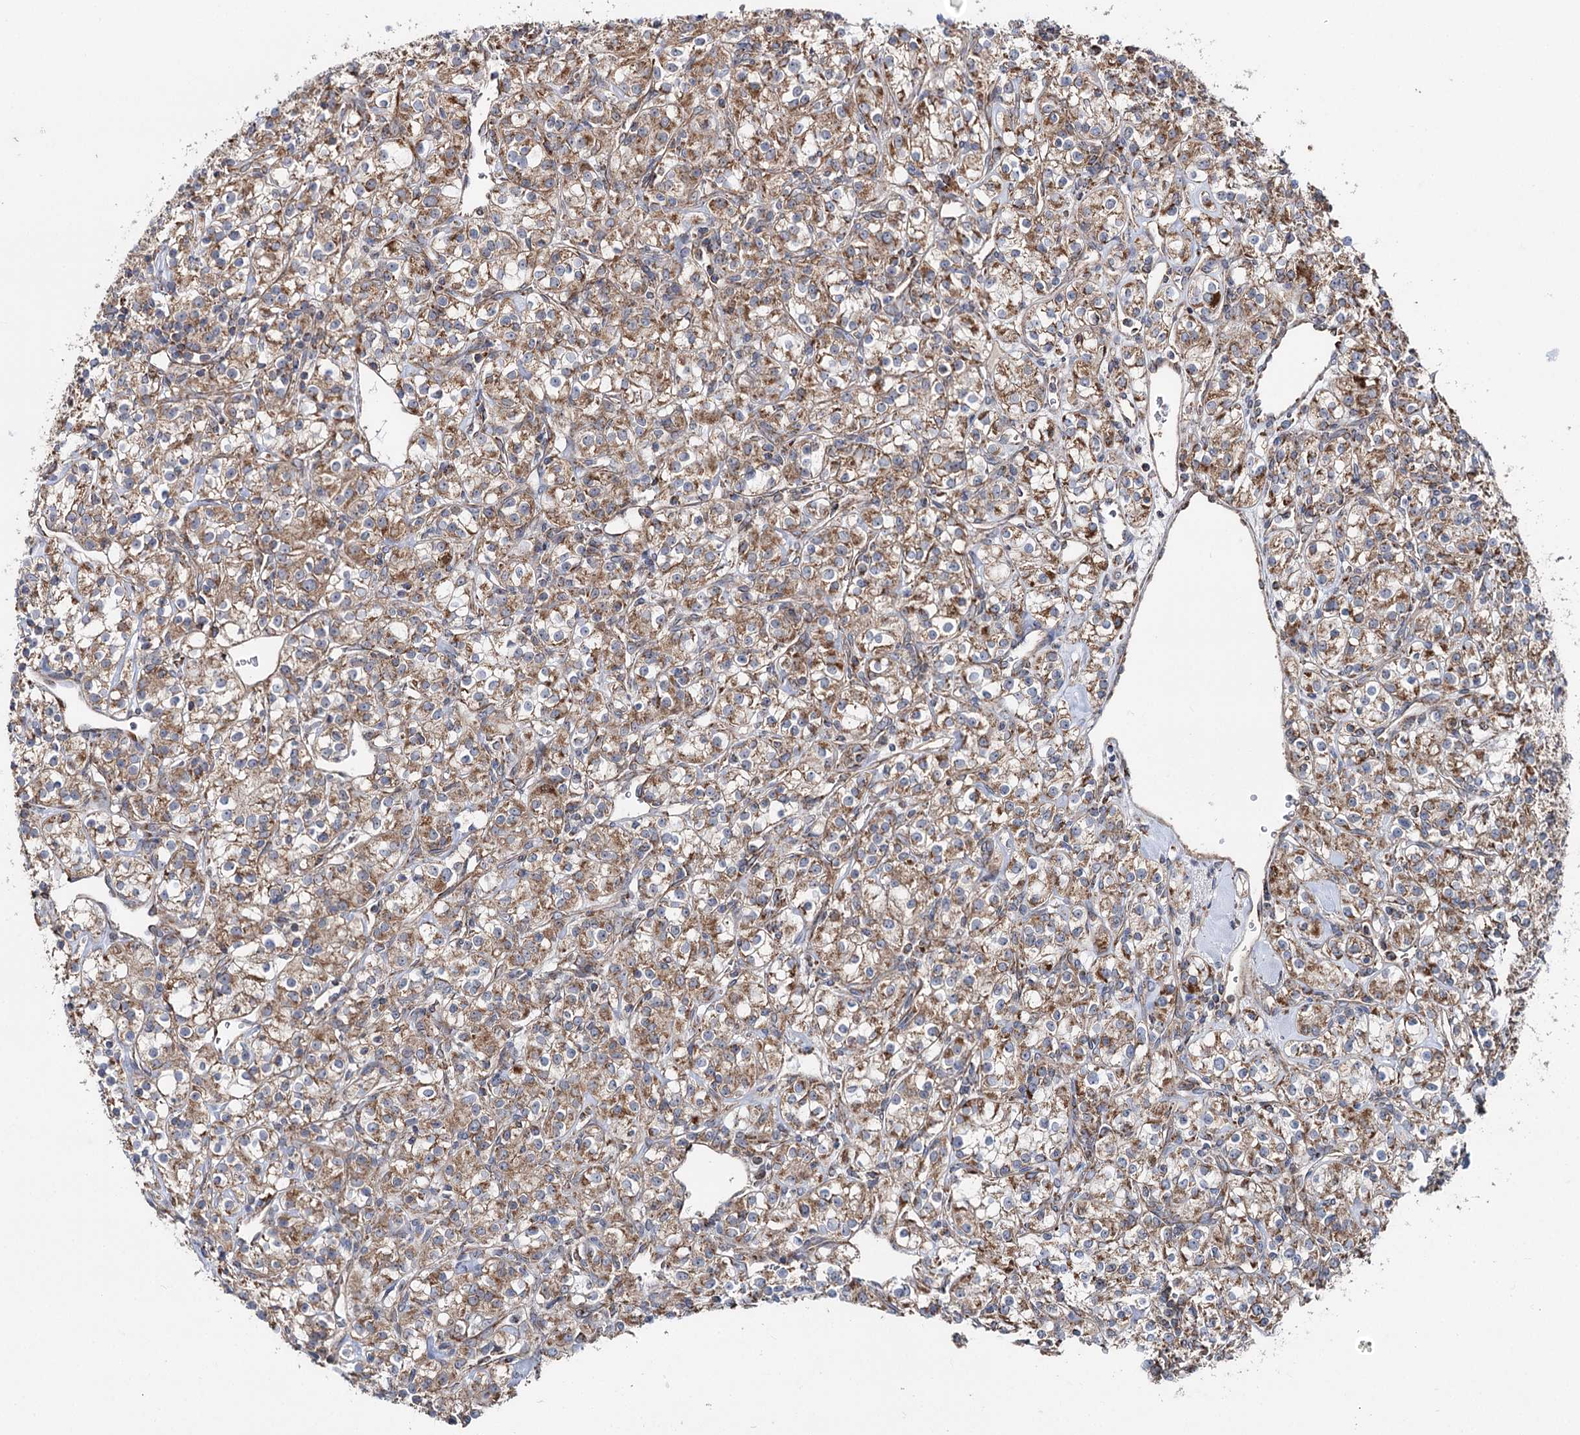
{"staining": {"intensity": "moderate", "quantity": ">75%", "location": "cytoplasmic/membranous"}, "tissue": "renal cancer", "cell_type": "Tumor cells", "image_type": "cancer", "snomed": [{"axis": "morphology", "description": "Adenocarcinoma, NOS"}, {"axis": "topography", "description": "Kidney"}], "caption": "Renal adenocarcinoma tissue exhibits moderate cytoplasmic/membranous expression in about >75% of tumor cells", "gene": "MSANTD2", "patient": {"sex": "male", "age": 77}}